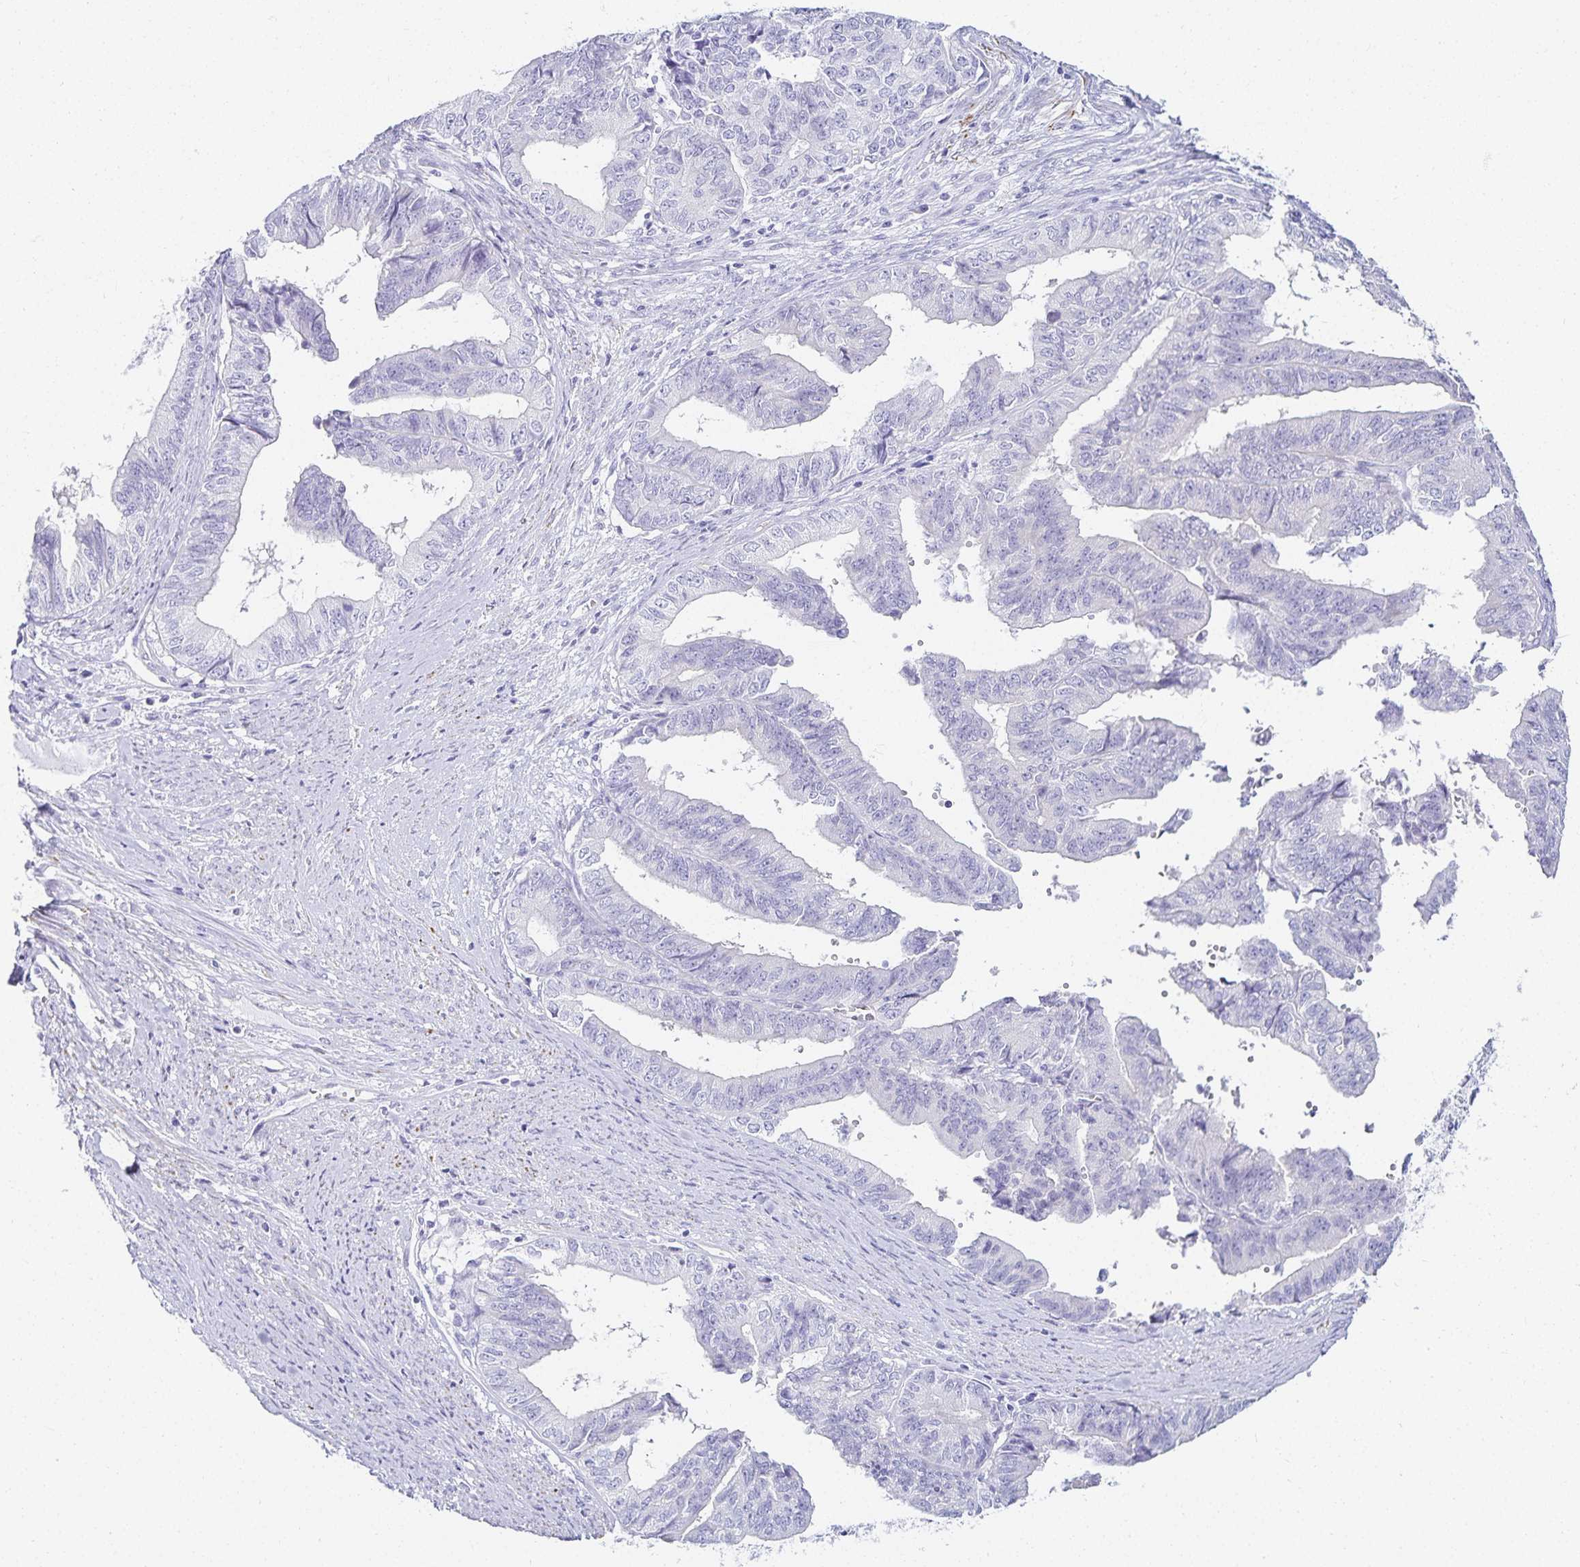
{"staining": {"intensity": "negative", "quantity": "none", "location": "none"}, "tissue": "endometrial cancer", "cell_type": "Tumor cells", "image_type": "cancer", "snomed": [{"axis": "morphology", "description": "Adenocarcinoma, NOS"}, {"axis": "topography", "description": "Endometrium"}], "caption": "Immunohistochemical staining of endometrial cancer (adenocarcinoma) exhibits no significant staining in tumor cells.", "gene": "GP2", "patient": {"sex": "female", "age": 65}}